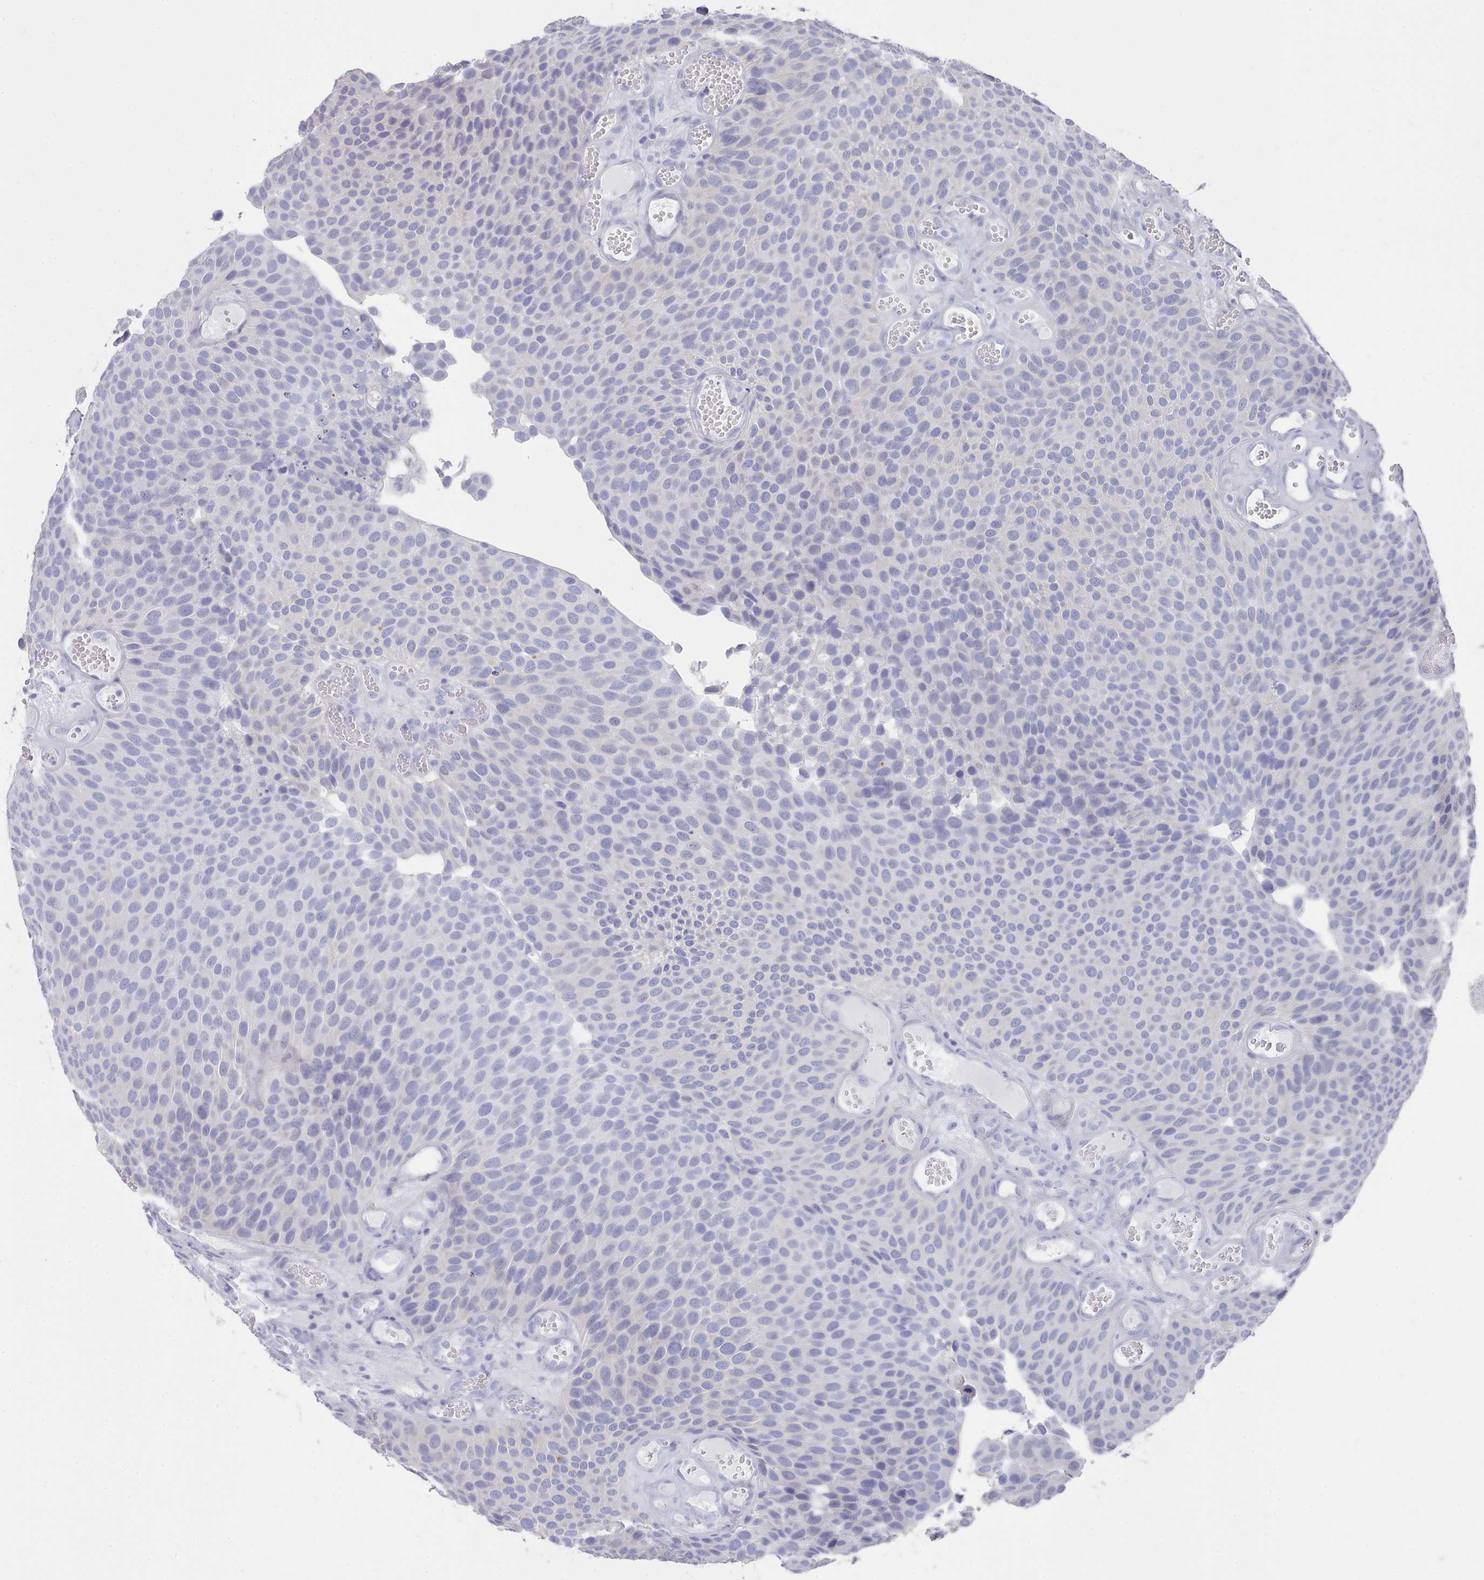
{"staining": {"intensity": "negative", "quantity": "none", "location": "none"}, "tissue": "urothelial cancer", "cell_type": "Tumor cells", "image_type": "cancer", "snomed": [{"axis": "morphology", "description": "Urothelial carcinoma, Low grade"}, {"axis": "topography", "description": "Urinary bladder"}], "caption": "High power microscopy image of an immunohistochemistry (IHC) histopathology image of urothelial carcinoma (low-grade), revealing no significant expression in tumor cells. (Stains: DAB (3,3'-diaminobenzidine) immunohistochemistry (IHC) with hematoxylin counter stain, Microscopy: brightfield microscopy at high magnification).", "gene": "LRRC37A", "patient": {"sex": "male", "age": 89}}